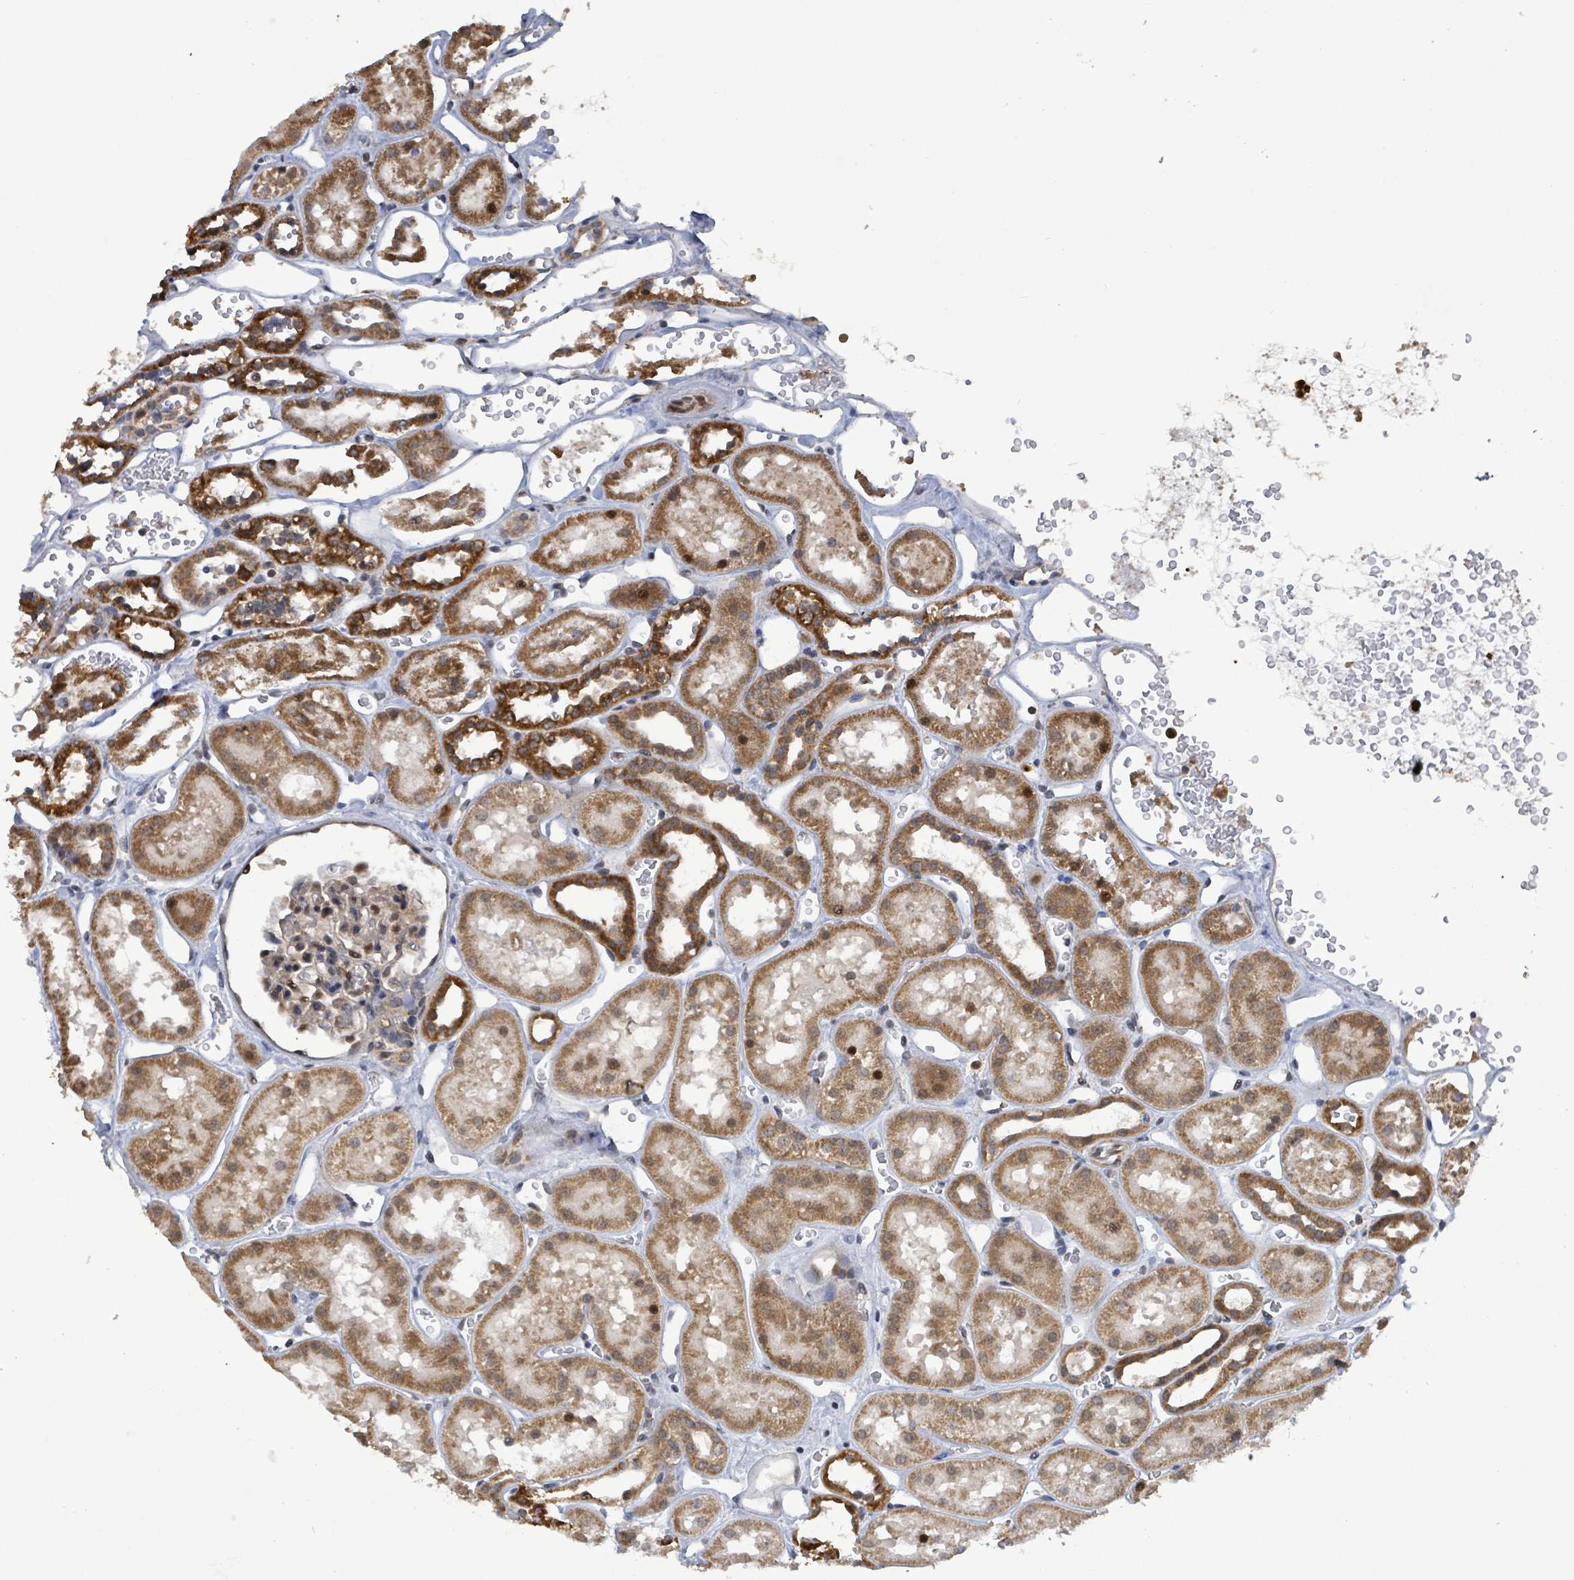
{"staining": {"intensity": "moderate", "quantity": "25%-75%", "location": "cytoplasmic/membranous,nuclear"}, "tissue": "kidney", "cell_type": "Cells in glomeruli", "image_type": "normal", "snomed": [{"axis": "morphology", "description": "Normal tissue, NOS"}, {"axis": "topography", "description": "Kidney"}], "caption": "A brown stain shows moderate cytoplasmic/membranous,nuclear staining of a protein in cells in glomeruli of normal human kidney. Using DAB (brown) and hematoxylin (blue) stains, captured at high magnification using brightfield microscopy.", "gene": "COQ6", "patient": {"sex": "female", "age": 41}}